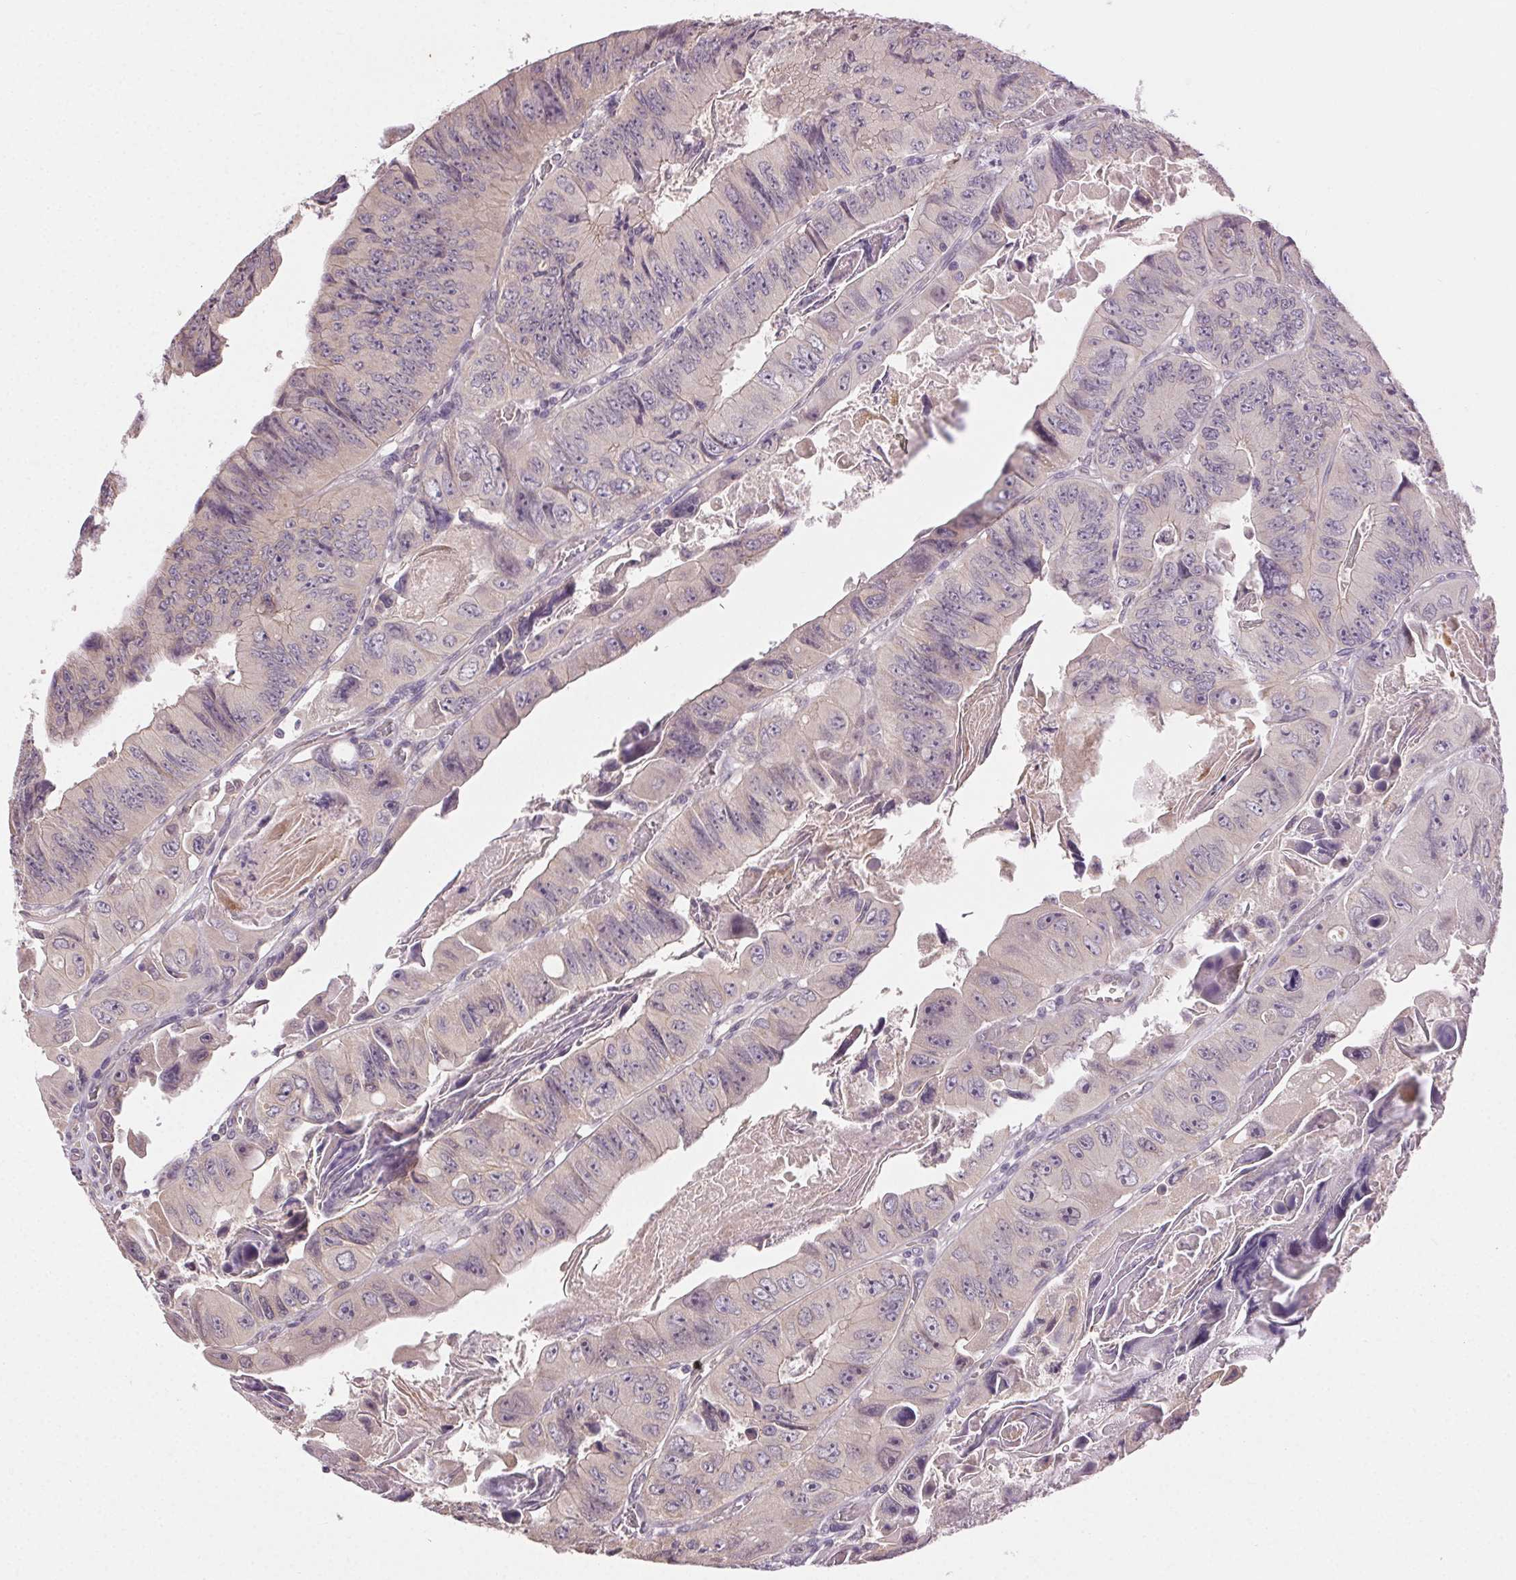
{"staining": {"intensity": "negative", "quantity": "none", "location": "none"}, "tissue": "colorectal cancer", "cell_type": "Tumor cells", "image_type": "cancer", "snomed": [{"axis": "morphology", "description": "Adenocarcinoma, NOS"}, {"axis": "topography", "description": "Colon"}], "caption": "Immunohistochemistry (IHC) of human colorectal cancer (adenocarcinoma) demonstrates no staining in tumor cells.", "gene": "ATP1B3", "patient": {"sex": "female", "age": 84}}